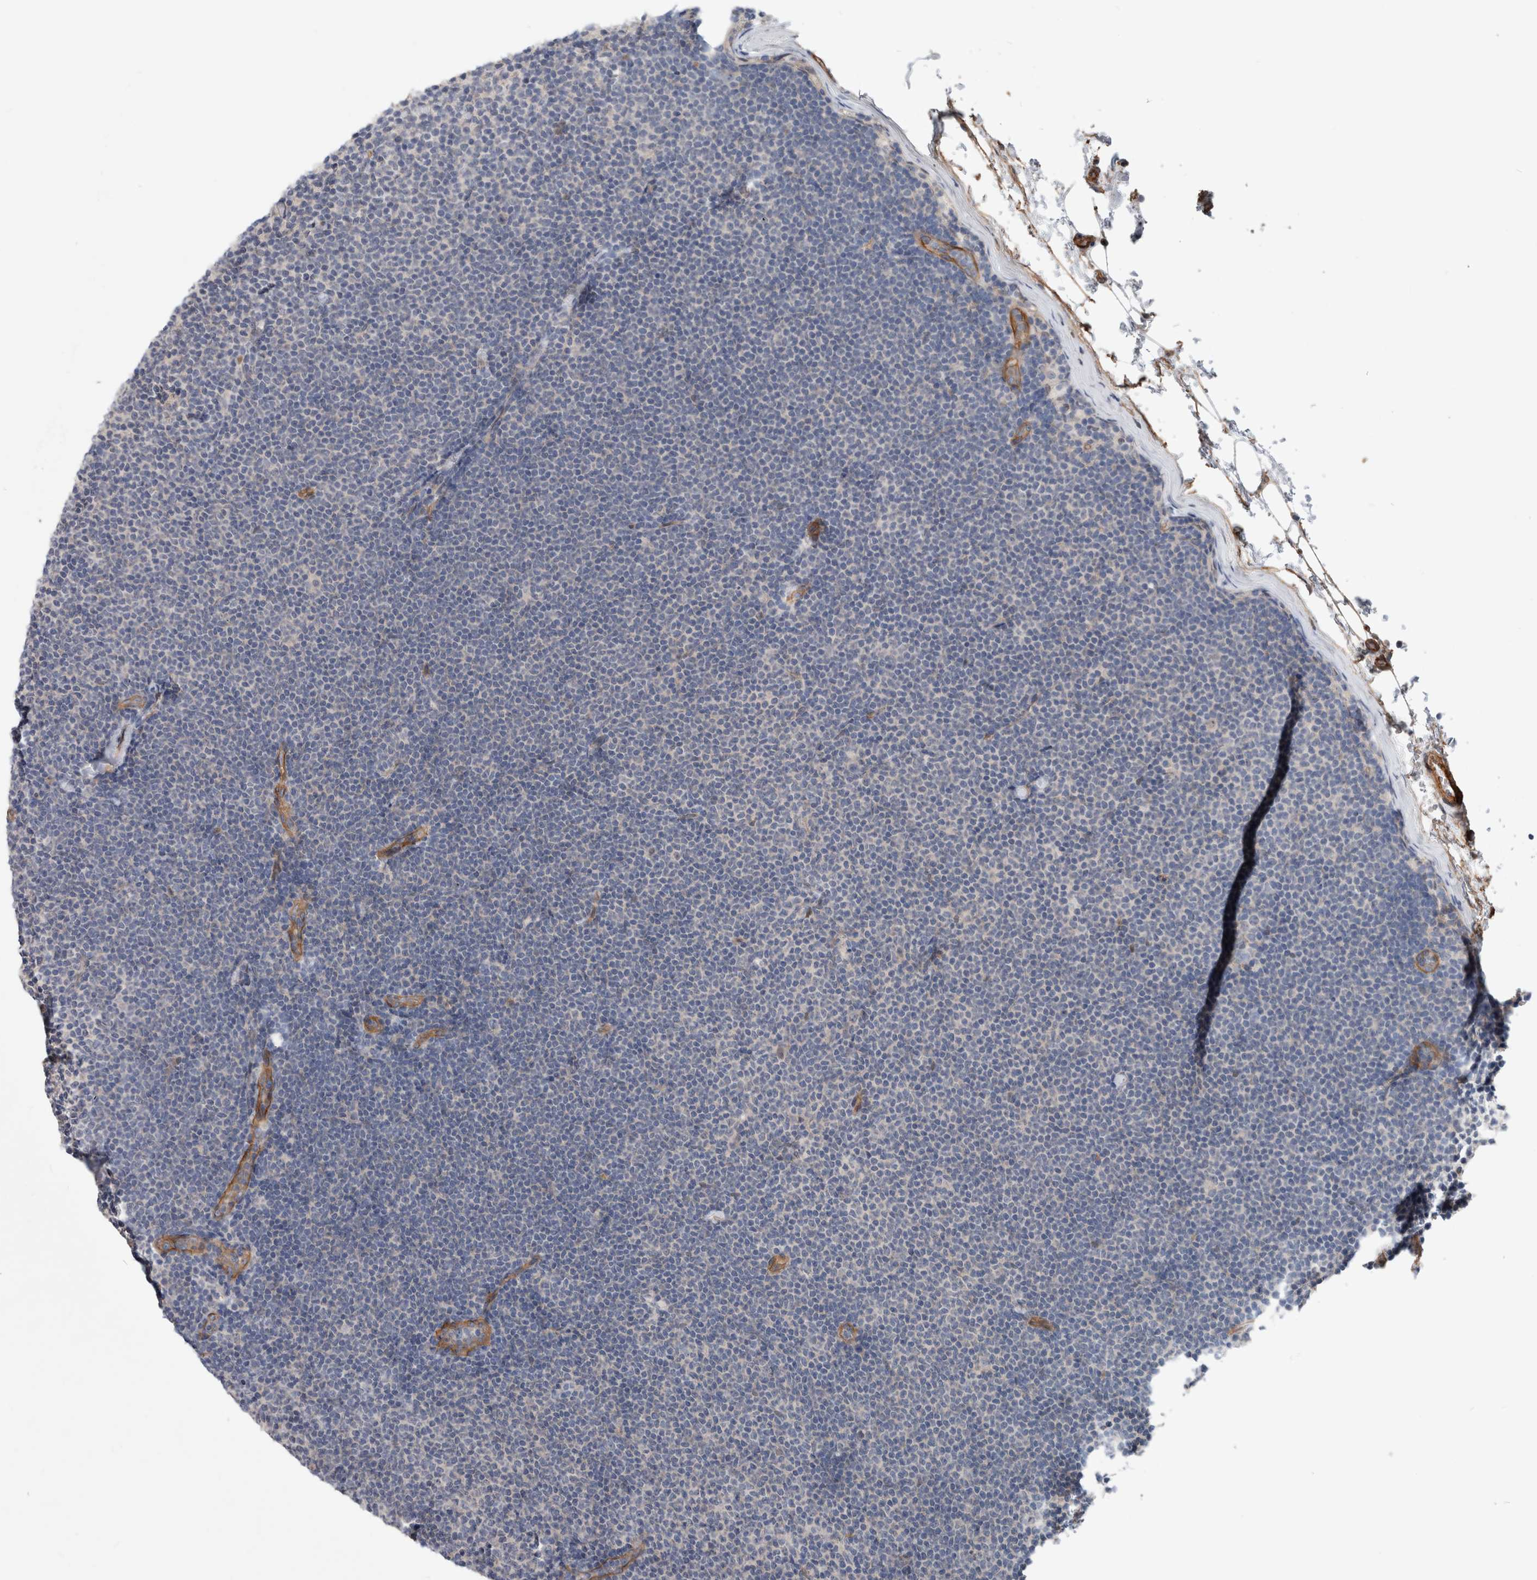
{"staining": {"intensity": "negative", "quantity": "none", "location": "none"}, "tissue": "lymphoma", "cell_type": "Tumor cells", "image_type": "cancer", "snomed": [{"axis": "morphology", "description": "Malignant lymphoma, non-Hodgkin's type, Low grade"}, {"axis": "topography", "description": "Lymph node"}], "caption": "Immunohistochemical staining of lymphoma reveals no significant staining in tumor cells.", "gene": "BCAM", "patient": {"sex": "female", "age": 53}}